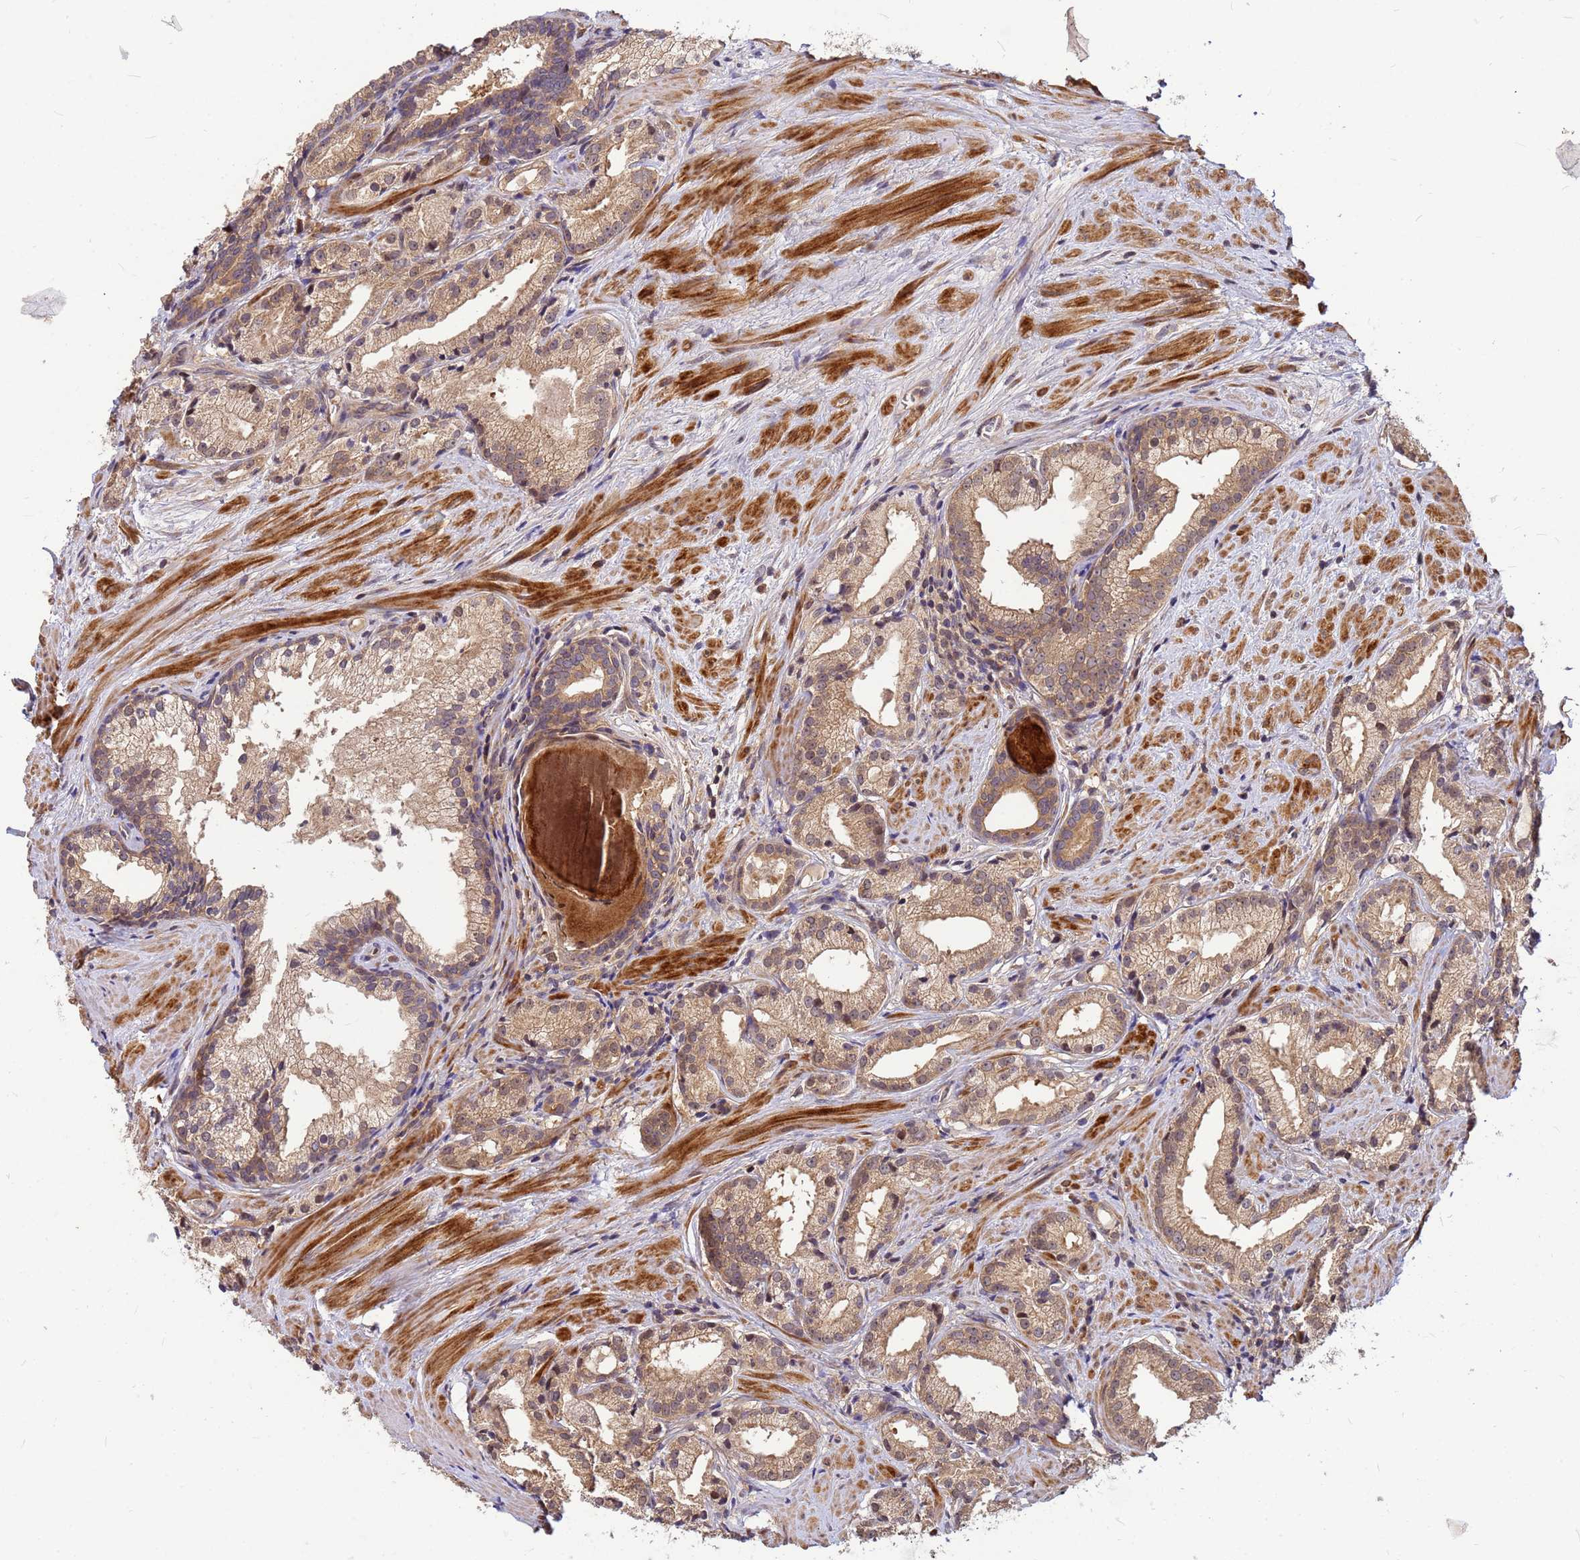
{"staining": {"intensity": "moderate", "quantity": ">75%", "location": "cytoplasmic/membranous"}, "tissue": "prostate cancer", "cell_type": "Tumor cells", "image_type": "cancer", "snomed": [{"axis": "morphology", "description": "Adenocarcinoma, Low grade"}, {"axis": "topography", "description": "Prostate"}], "caption": "Immunohistochemical staining of prostate cancer demonstrates medium levels of moderate cytoplasmic/membranous staining in about >75% of tumor cells.", "gene": "DUS4L", "patient": {"sex": "male", "age": 57}}